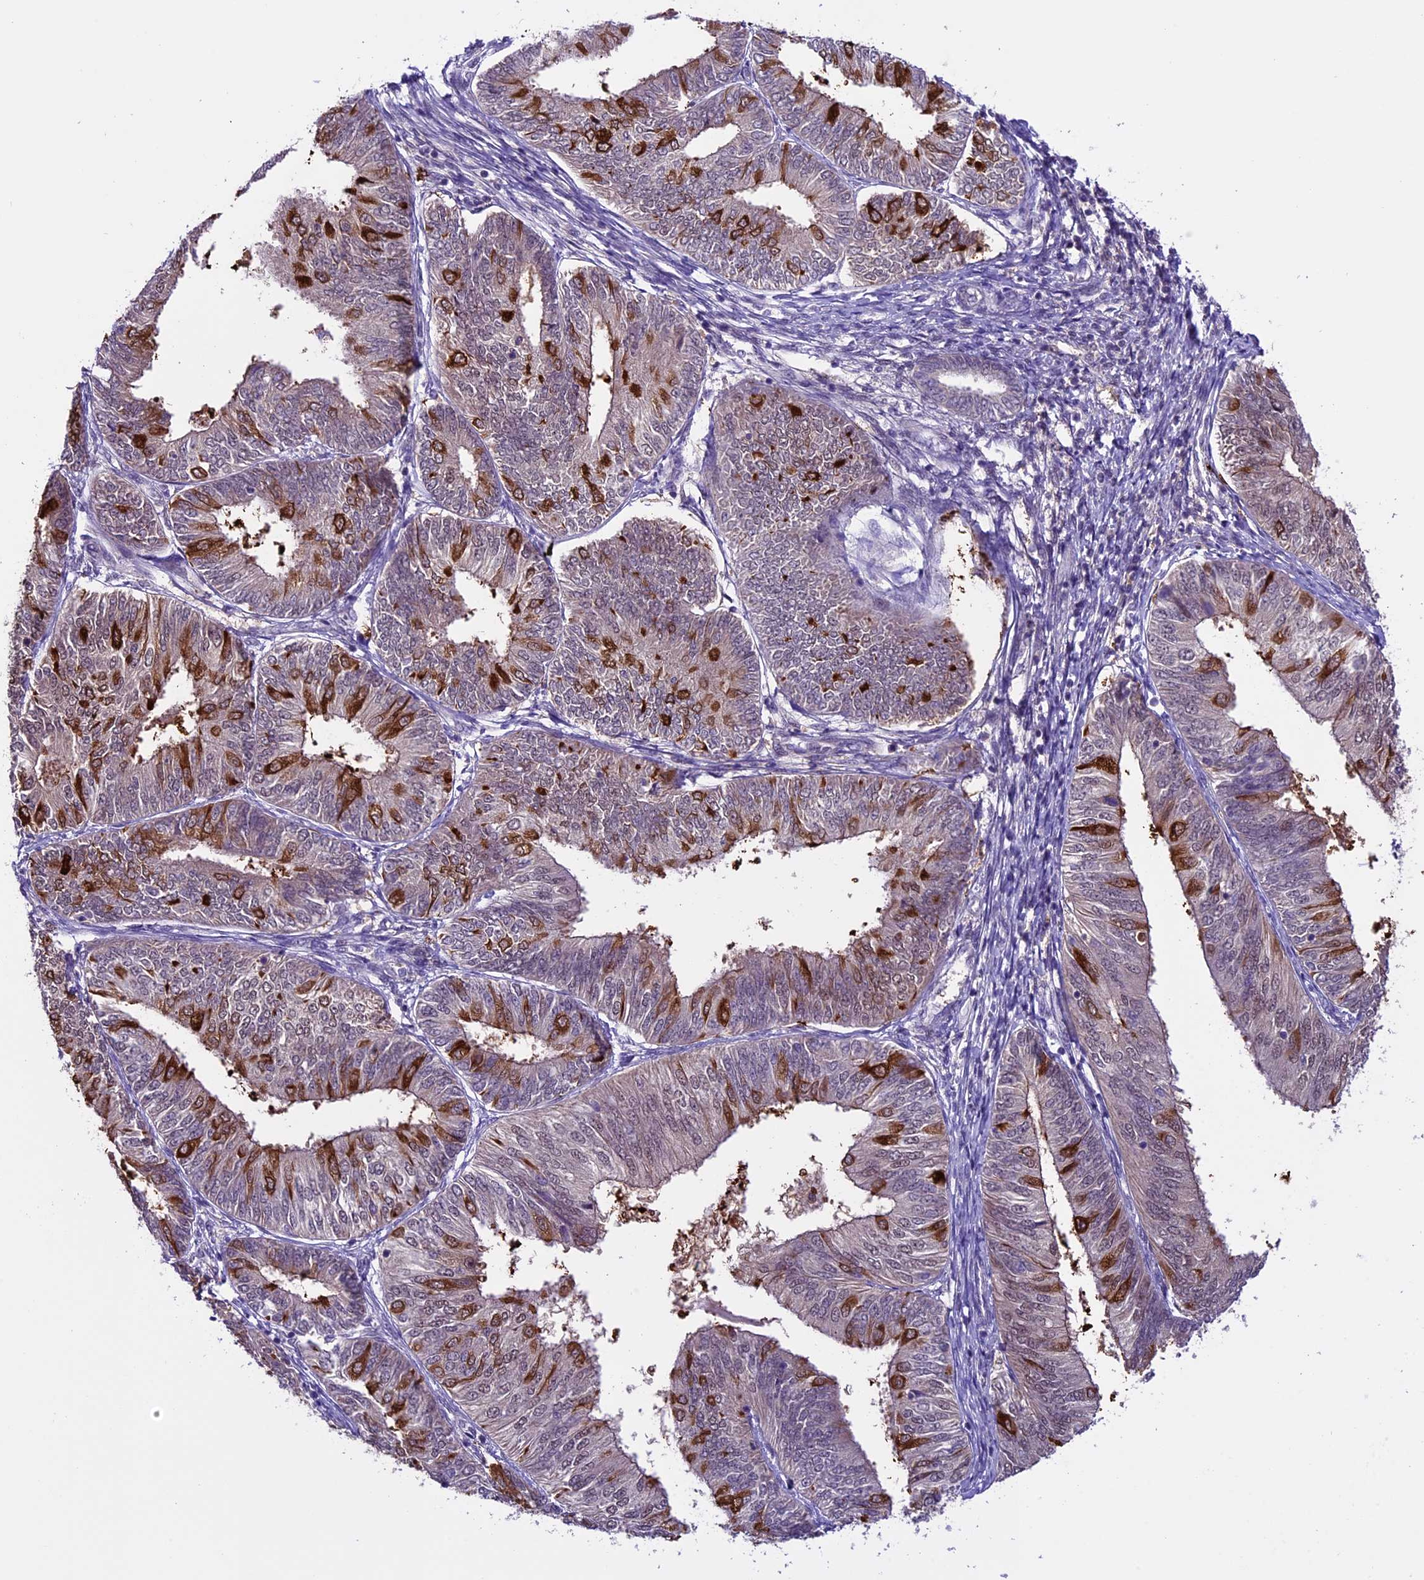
{"staining": {"intensity": "strong", "quantity": "<25%", "location": "cytoplasmic/membranous"}, "tissue": "endometrial cancer", "cell_type": "Tumor cells", "image_type": "cancer", "snomed": [{"axis": "morphology", "description": "Adenocarcinoma, NOS"}, {"axis": "topography", "description": "Endometrium"}], "caption": "Adenocarcinoma (endometrial) stained for a protein exhibits strong cytoplasmic/membranous positivity in tumor cells.", "gene": "XKR7", "patient": {"sex": "female", "age": 58}}